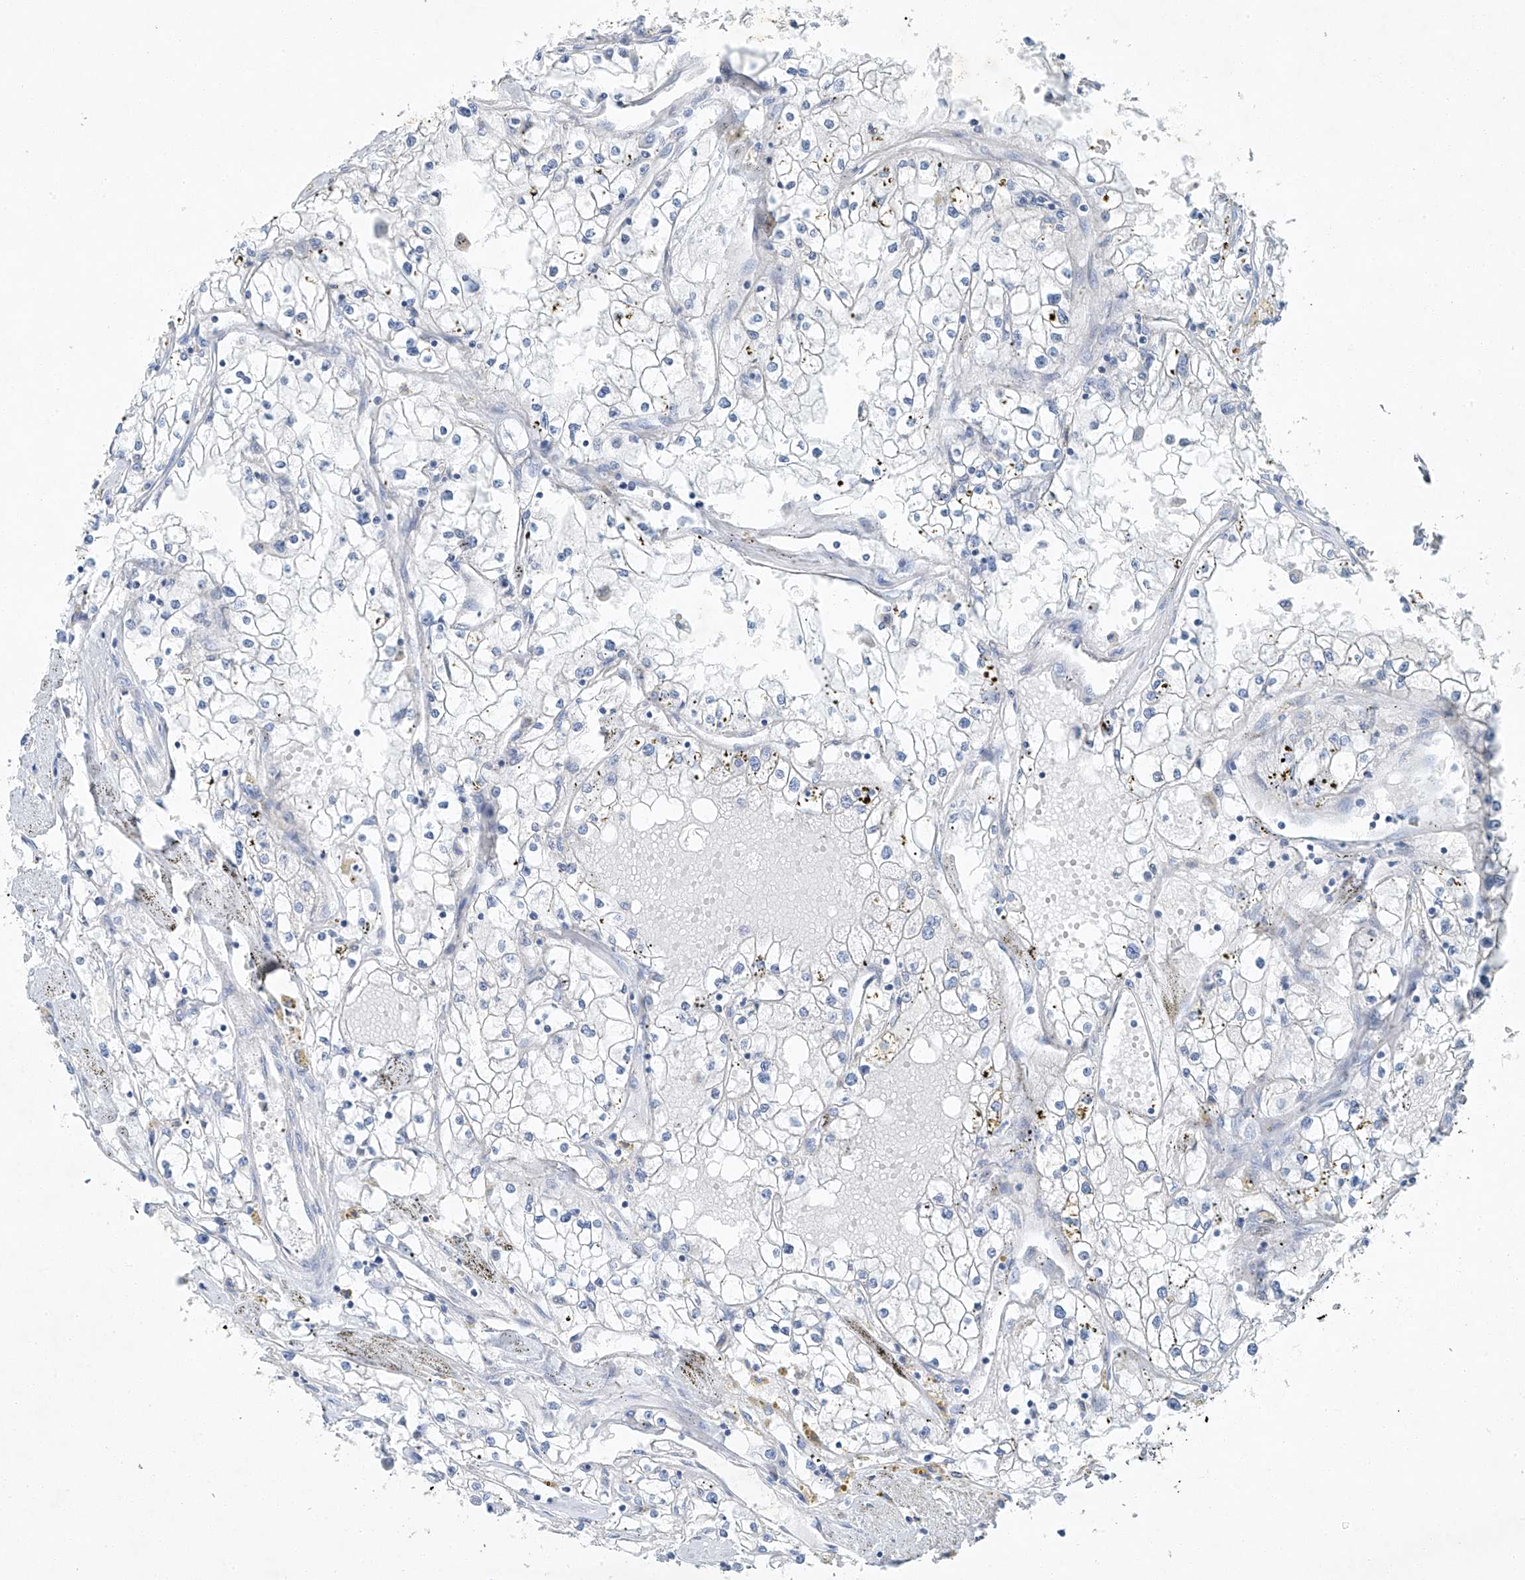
{"staining": {"intensity": "negative", "quantity": "none", "location": "none"}, "tissue": "renal cancer", "cell_type": "Tumor cells", "image_type": "cancer", "snomed": [{"axis": "morphology", "description": "Adenocarcinoma, NOS"}, {"axis": "topography", "description": "Kidney"}], "caption": "Photomicrograph shows no significant protein staining in tumor cells of renal cancer (adenocarcinoma).", "gene": "C1orf87", "patient": {"sex": "male", "age": 56}}